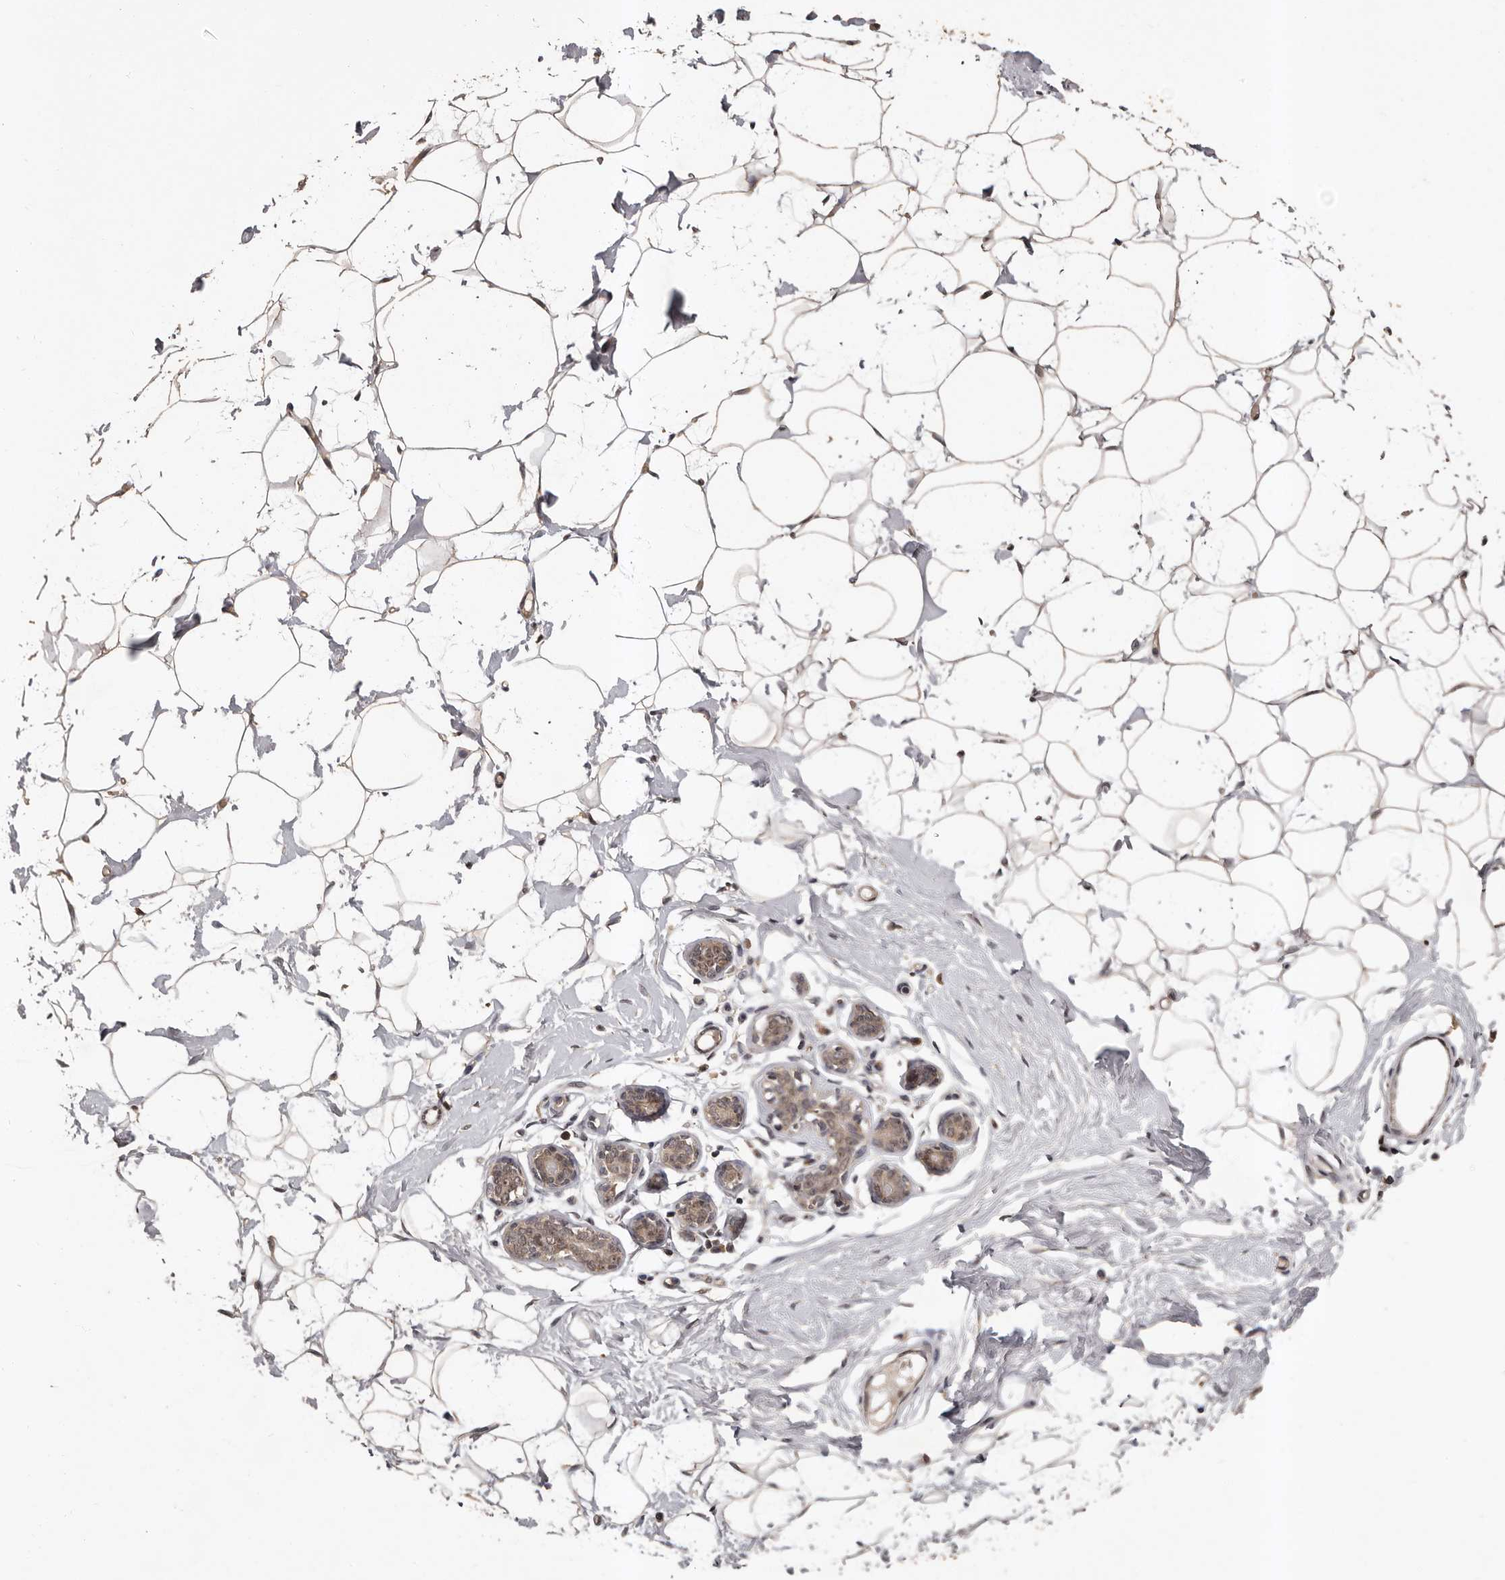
{"staining": {"intensity": "weak", "quantity": ">75%", "location": "cytoplasmic/membranous"}, "tissue": "adipose tissue", "cell_type": "Adipocytes", "image_type": "normal", "snomed": [{"axis": "morphology", "description": "Normal tissue, NOS"}, {"axis": "topography", "description": "Breast"}], "caption": "High-power microscopy captured an IHC image of benign adipose tissue, revealing weak cytoplasmic/membranous positivity in approximately >75% of adipocytes.", "gene": "VPS37A", "patient": {"sex": "female", "age": 23}}